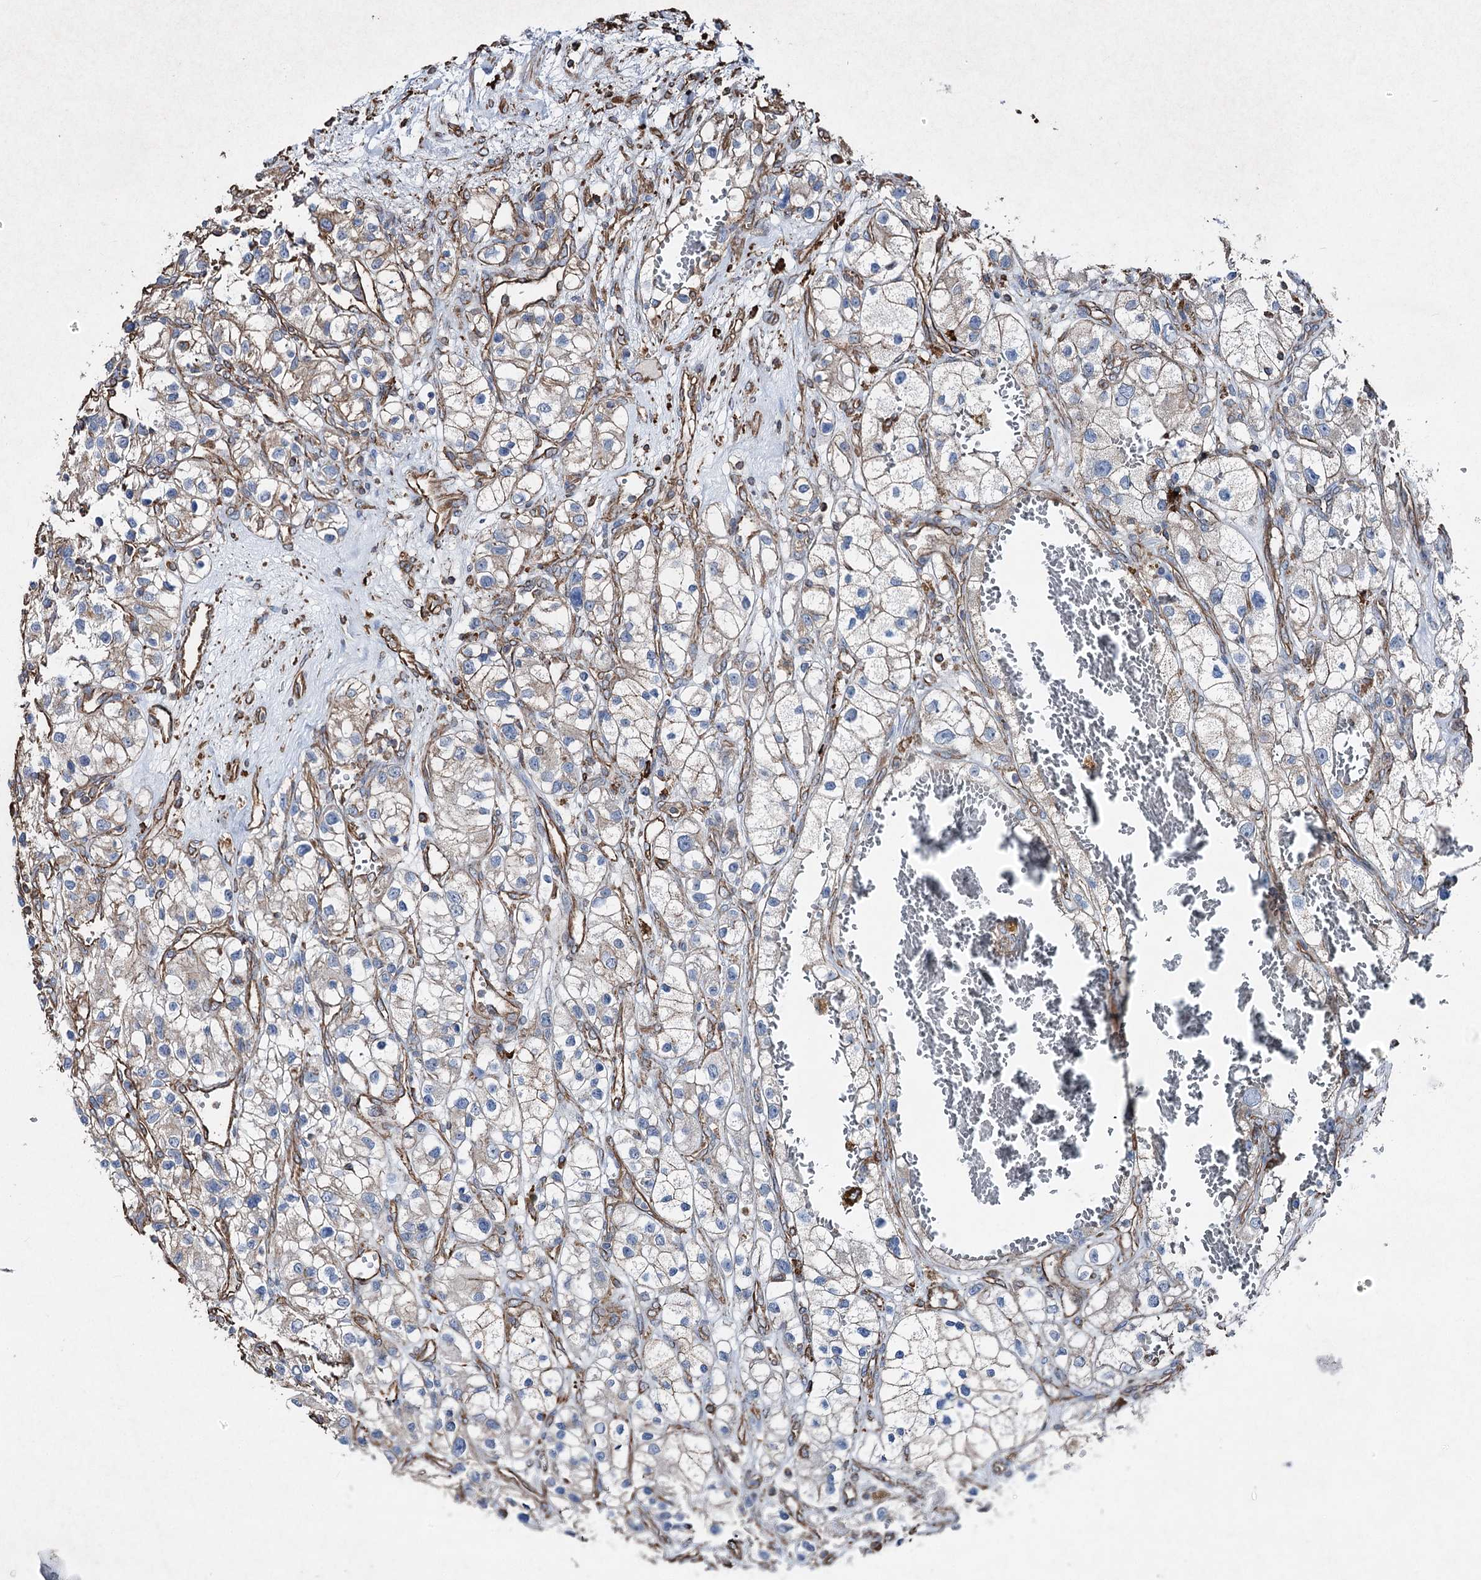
{"staining": {"intensity": "negative", "quantity": "none", "location": "none"}, "tissue": "renal cancer", "cell_type": "Tumor cells", "image_type": "cancer", "snomed": [{"axis": "morphology", "description": "Adenocarcinoma, NOS"}, {"axis": "topography", "description": "Kidney"}], "caption": "Tumor cells are negative for protein expression in human renal cancer.", "gene": "CLEC4M", "patient": {"sex": "female", "age": 57}}